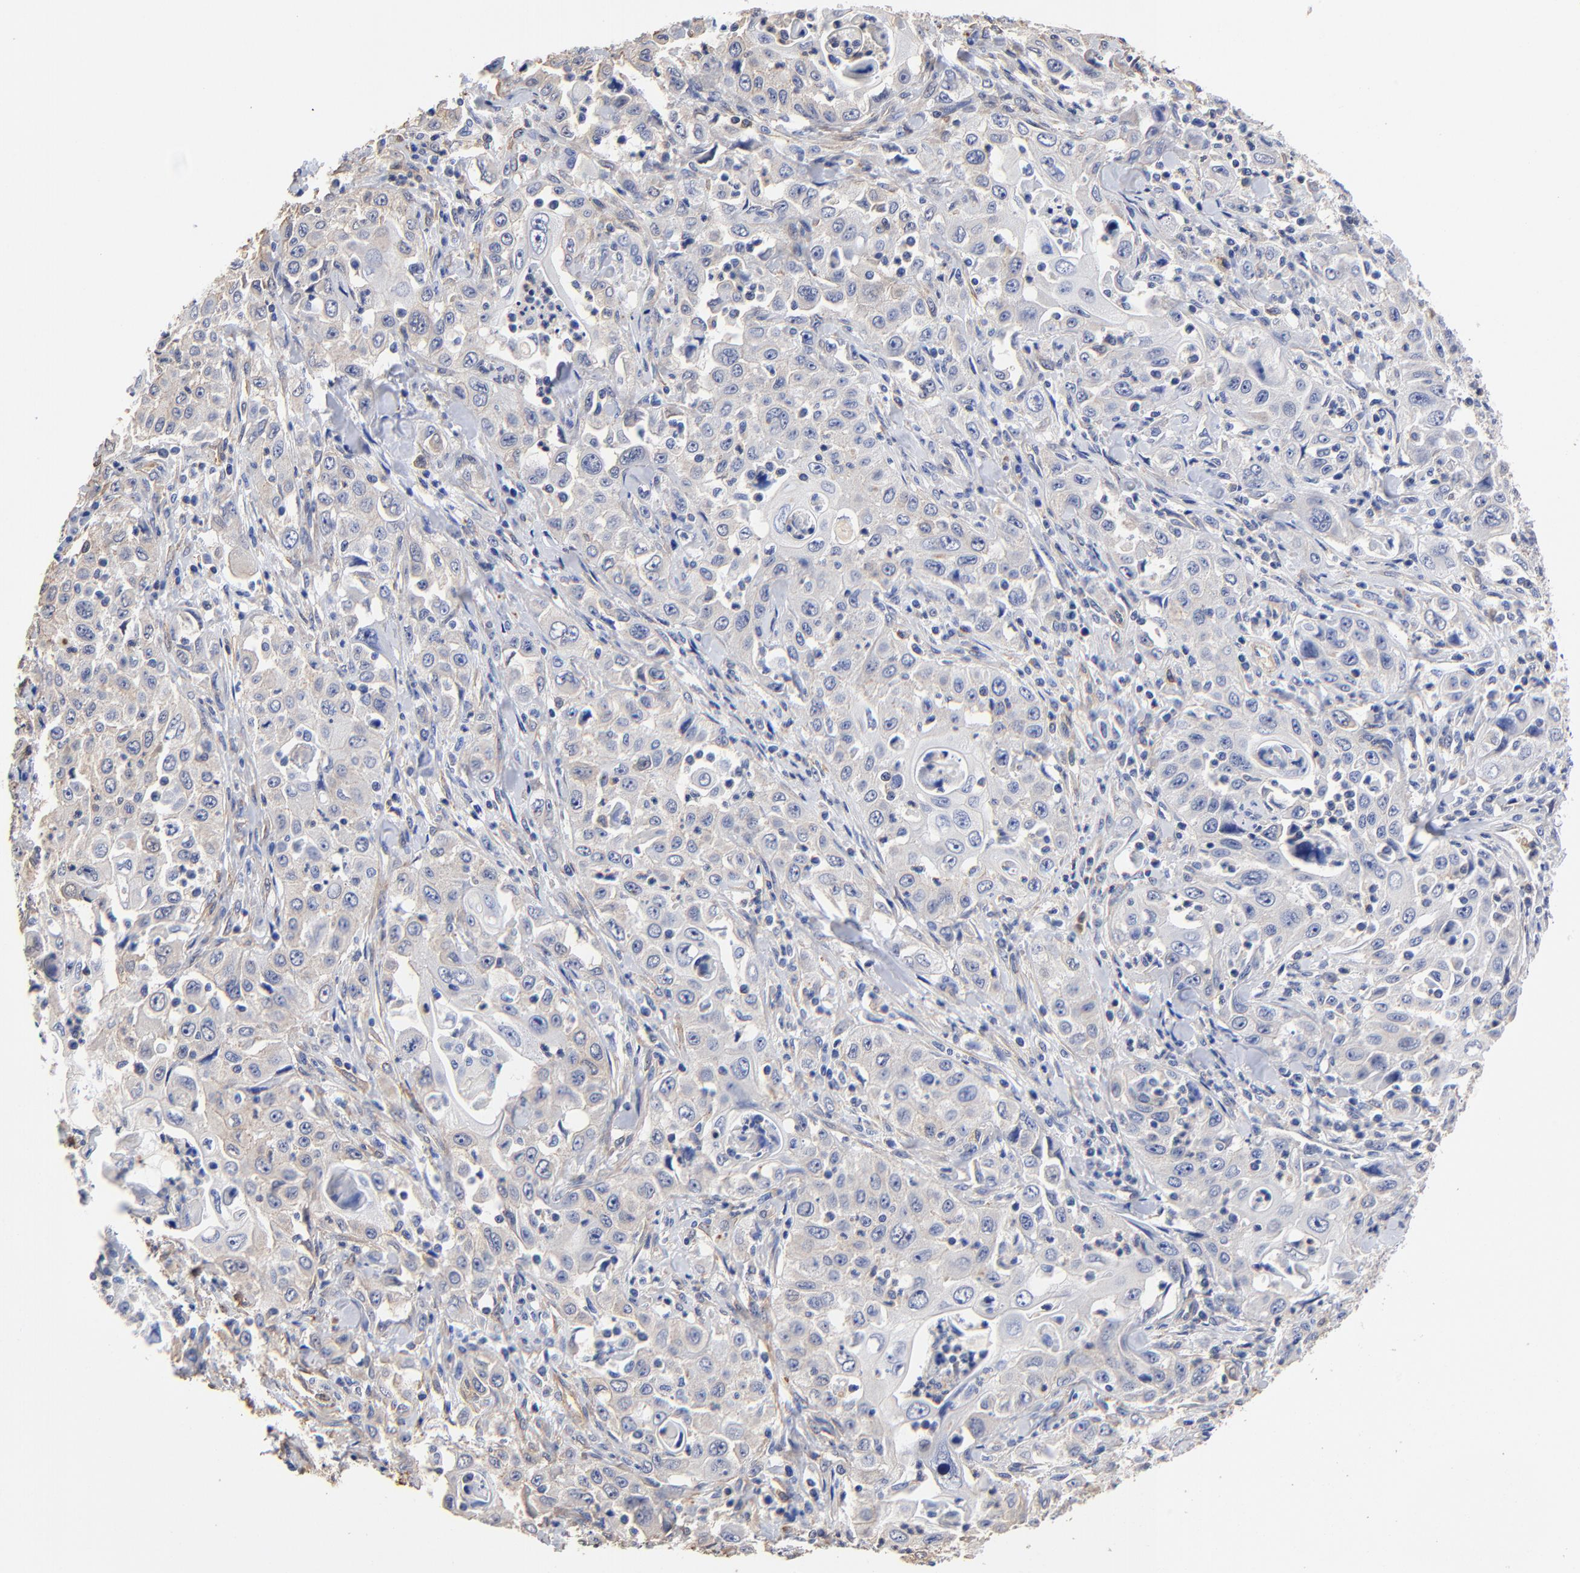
{"staining": {"intensity": "negative", "quantity": "none", "location": "none"}, "tissue": "pancreatic cancer", "cell_type": "Tumor cells", "image_type": "cancer", "snomed": [{"axis": "morphology", "description": "Adenocarcinoma, NOS"}, {"axis": "topography", "description": "Pancreas"}], "caption": "Tumor cells show no significant expression in pancreatic adenocarcinoma.", "gene": "TAGLN2", "patient": {"sex": "male", "age": 70}}